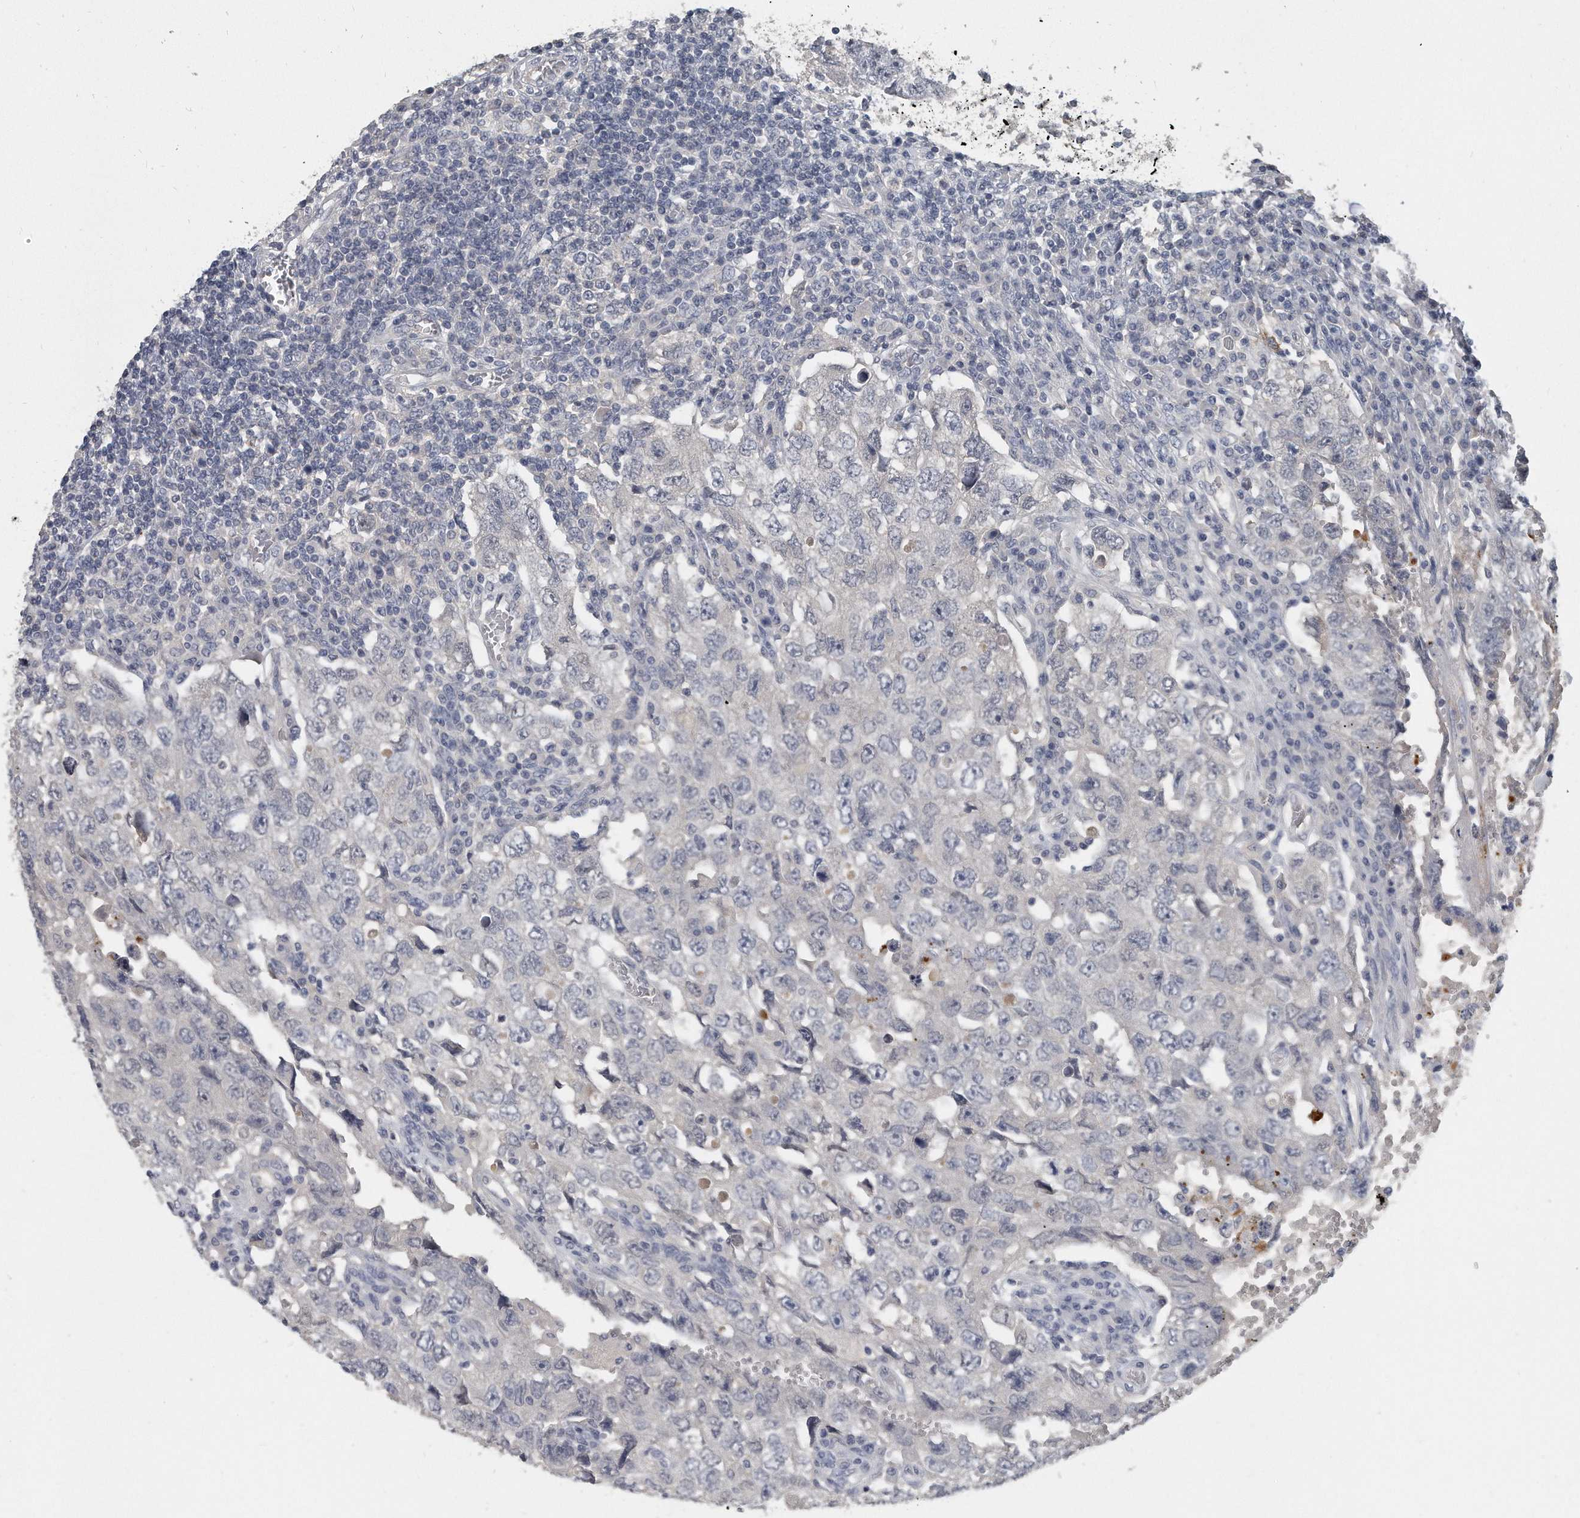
{"staining": {"intensity": "negative", "quantity": "none", "location": "none"}, "tissue": "testis cancer", "cell_type": "Tumor cells", "image_type": "cancer", "snomed": [{"axis": "morphology", "description": "Carcinoma, Embryonal, NOS"}, {"axis": "topography", "description": "Testis"}], "caption": "Human testis cancer (embryonal carcinoma) stained for a protein using immunohistochemistry reveals no positivity in tumor cells.", "gene": "KLHL7", "patient": {"sex": "male", "age": 26}}